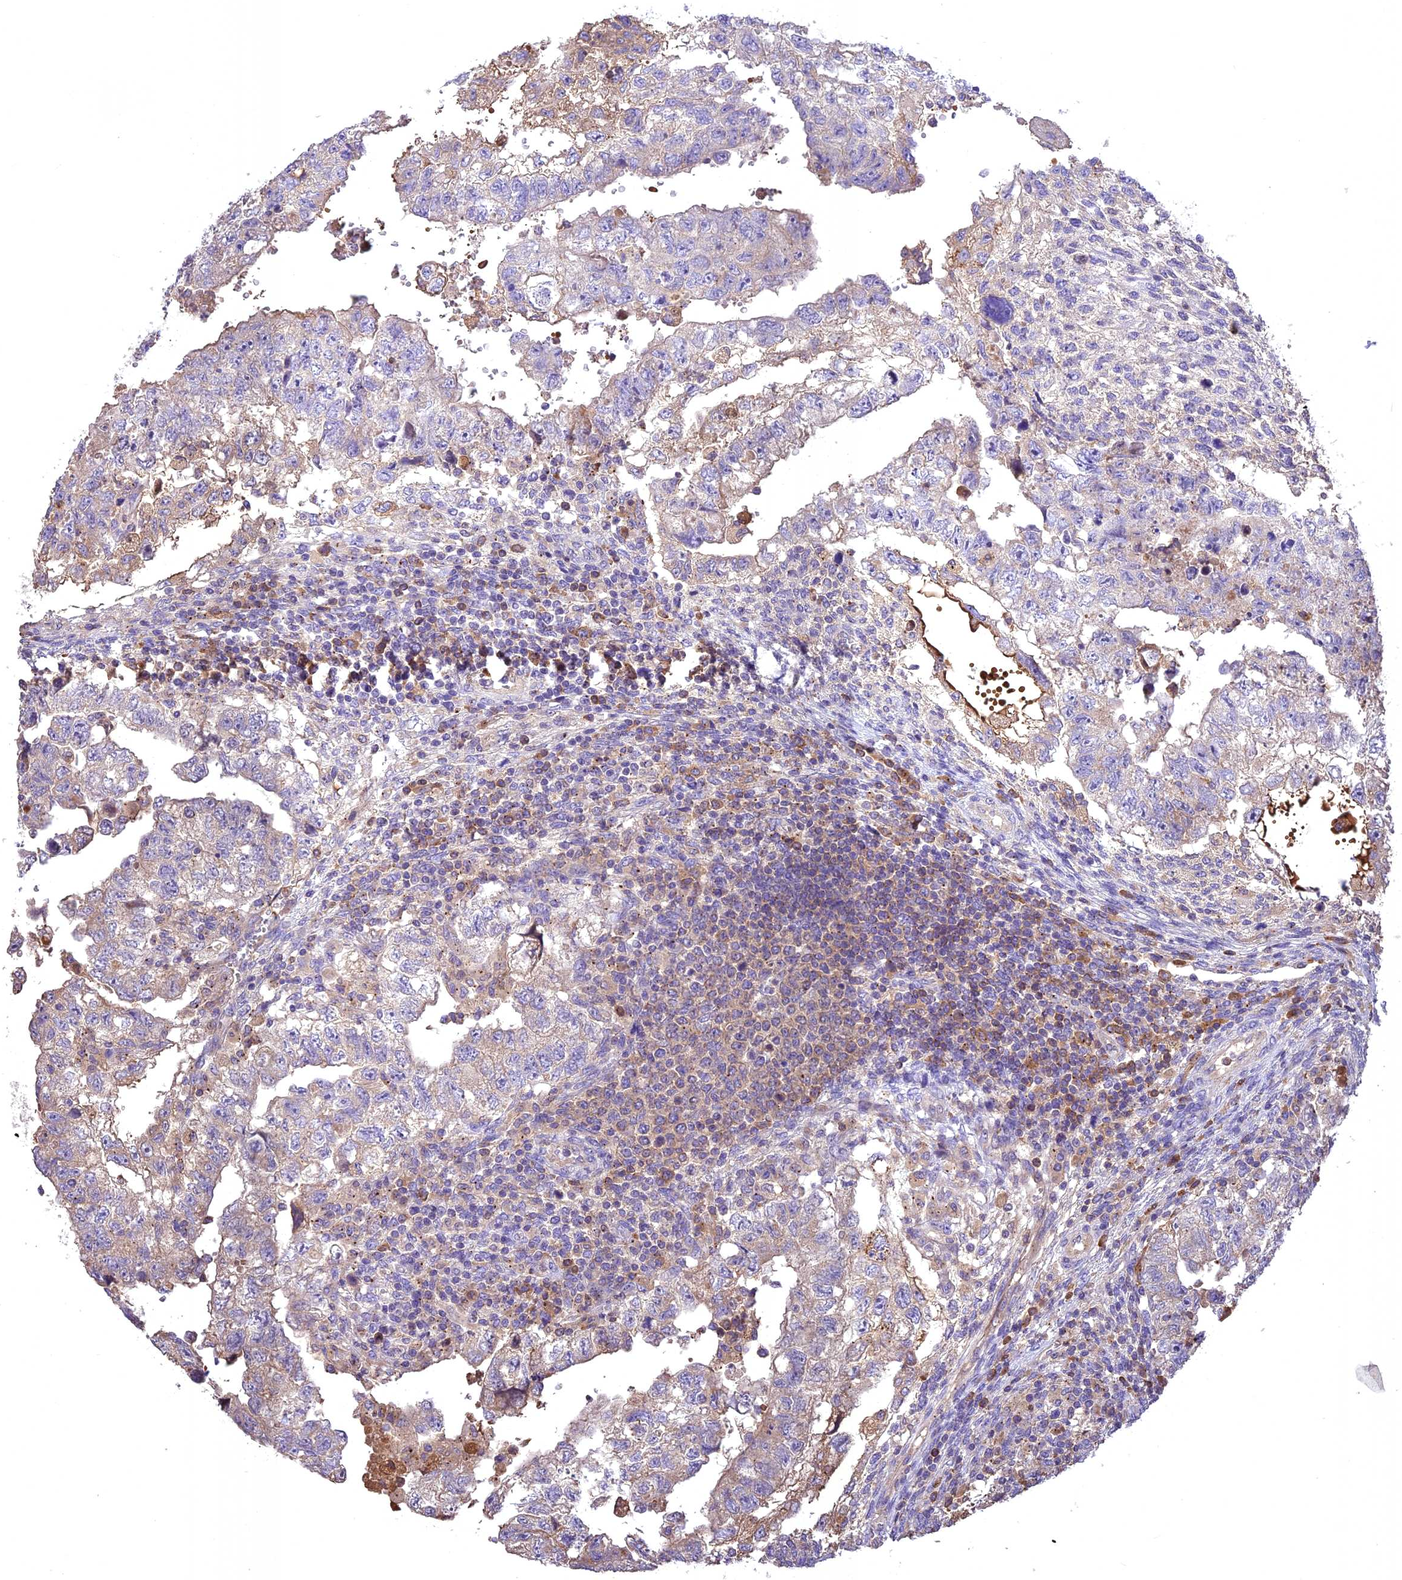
{"staining": {"intensity": "weak", "quantity": "<25%", "location": "cytoplasmic/membranous"}, "tissue": "testis cancer", "cell_type": "Tumor cells", "image_type": "cancer", "snomed": [{"axis": "morphology", "description": "Carcinoma, Embryonal, NOS"}, {"axis": "topography", "description": "Testis"}], "caption": "Immunohistochemical staining of testis cancer displays no significant positivity in tumor cells. (DAB immunohistochemistry, high magnification).", "gene": "NUDT8", "patient": {"sex": "male", "age": 36}}